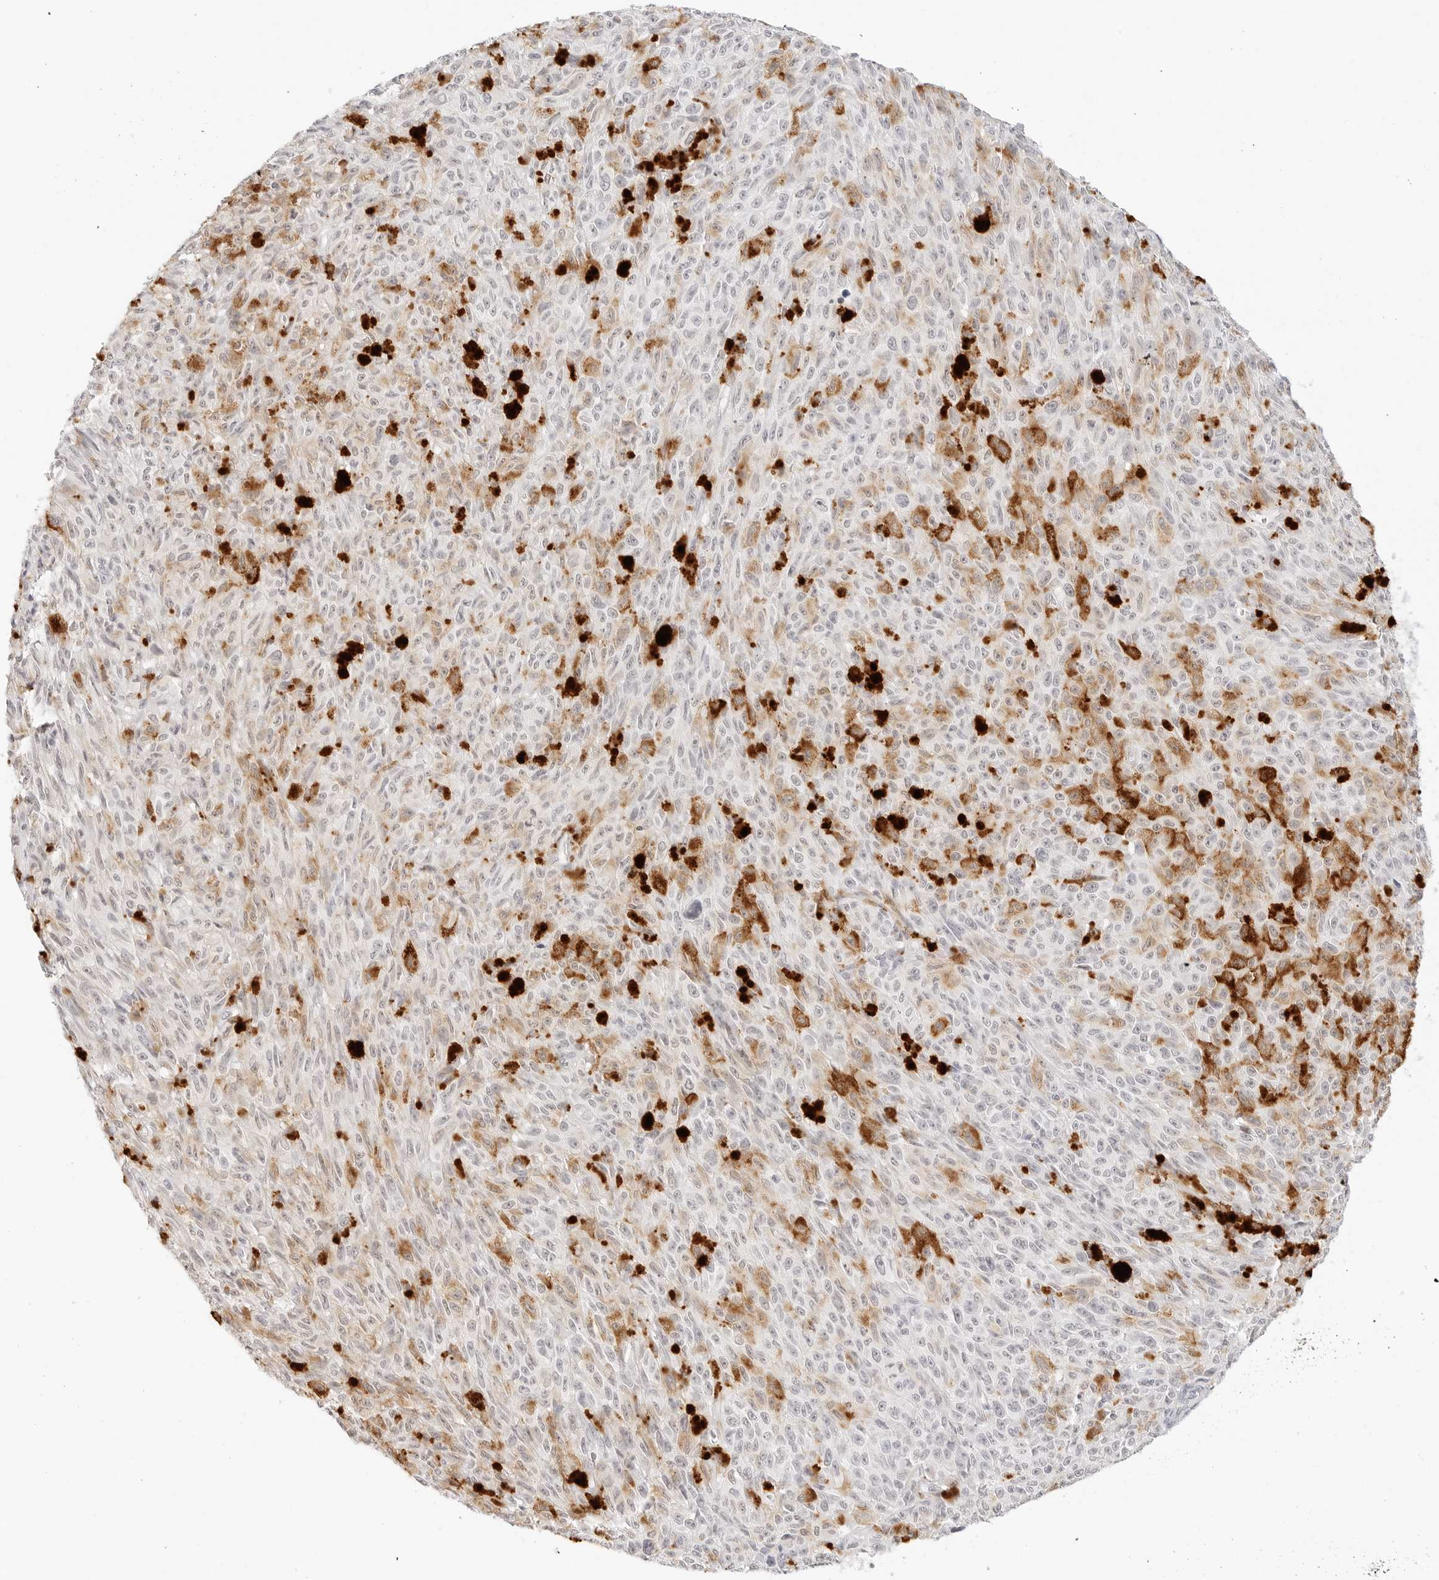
{"staining": {"intensity": "negative", "quantity": "none", "location": "none"}, "tissue": "melanoma", "cell_type": "Tumor cells", "image_type": "cancer", "snomed": [{"axis": "morphology", "description": "Malignant melanoma, NOS"}, {"axis": "topography", "description": "Skin"}], "caption": "This is a image of IHC staining of melanoma, which shows no expression in tumor cells.", "gene": "XKR4", "patient": {"sex": "female", "age": 82}}